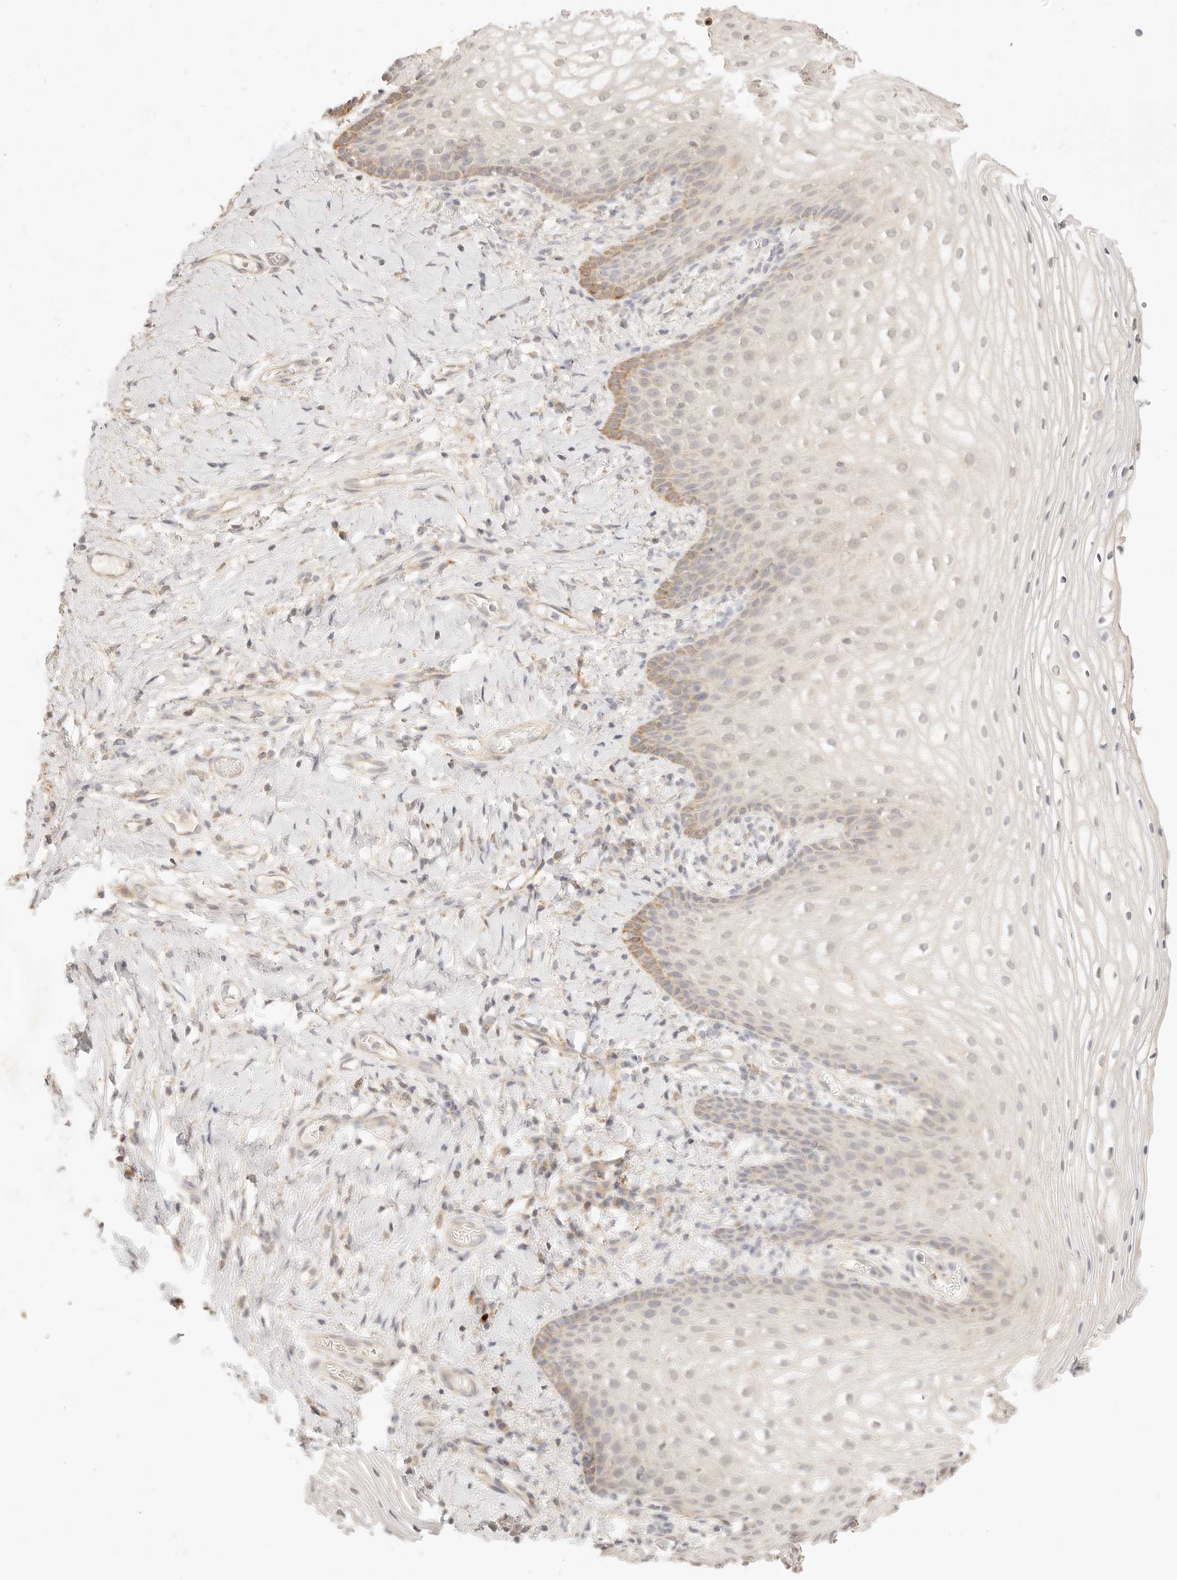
{"staining": {"intensity": "moderate", "quantity": "<25%", "location": "cytoplasmic/membranous"}, "tissue": "vagina", "cell_type": "Squamous epithelial cells", "image_type": "normal", "snomed": [{"axis": "morphology", "description": "Normal tissue, NOS"}, {"axis": "topography", "description": "Vagina"}], "caption": "About <25% of squamous epithelial cells in benign human vagina display moderate cytoplasmic/membranous protein expression as visualized by brown immunohistochemical staining.", "gene": "RUBCNL", "patient": {"sex": "female", "age": 60}}